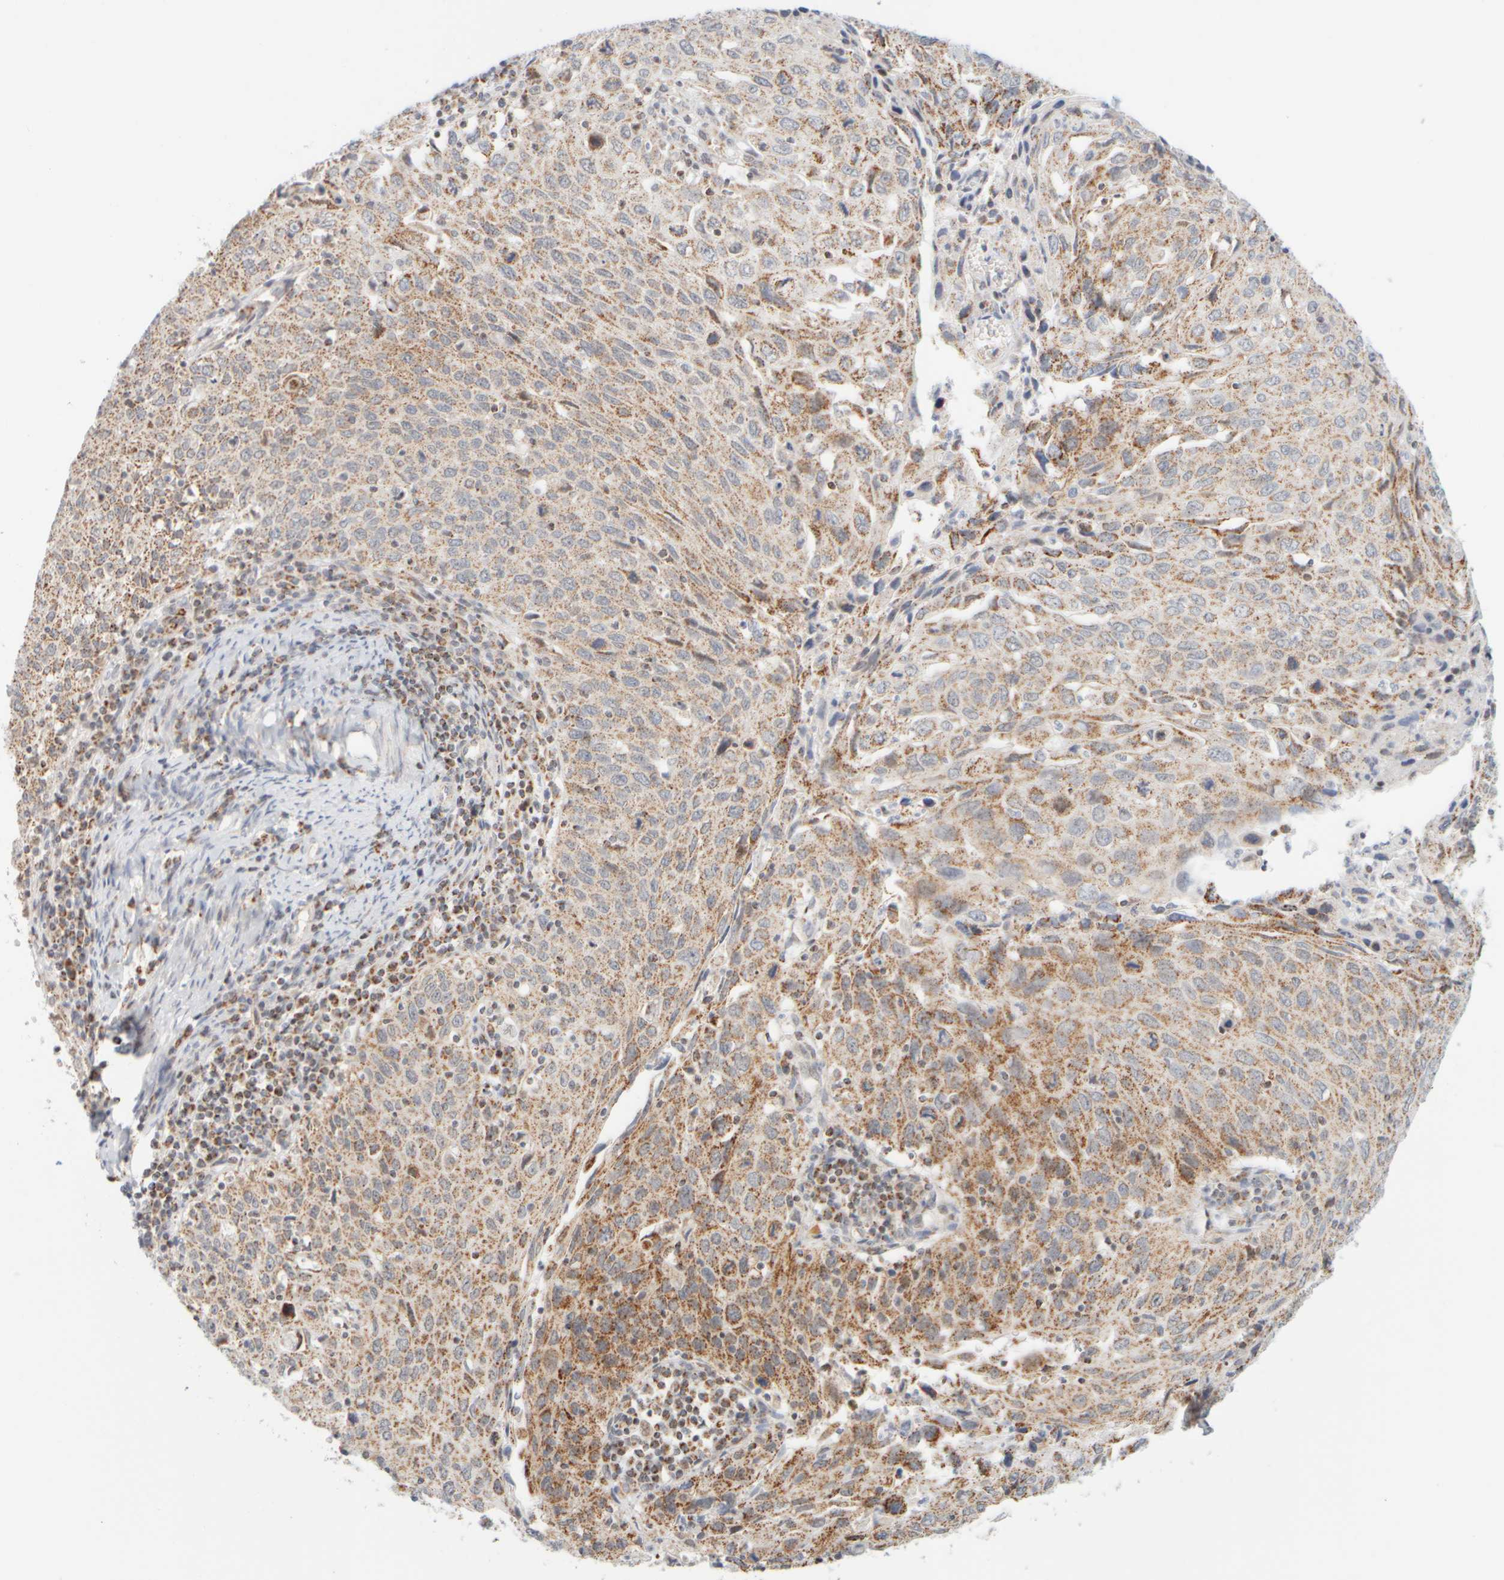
{"staining": {"intensity": "moderate", "quantity": ">75%", "location": "cytoplasmic/membranous"}, "tissue": "cervical cancer", "cell_type": "Tumor cells", "image_type": "cancer", "snomed": [{"axis": "morphology", "description": "Squamous cell carcinoma, NOS"}, {"axis": "topography", "description": "Cervix"}], "caption": "Immunohistochemical staining of human cervical squamous cell carcinoma displays medium levels of moderate cytoplasmic/membranous expression in approximately >75% of tumor cells.", "gene": "PPM1K", "patient": {"sex": "female", "age": 53}}